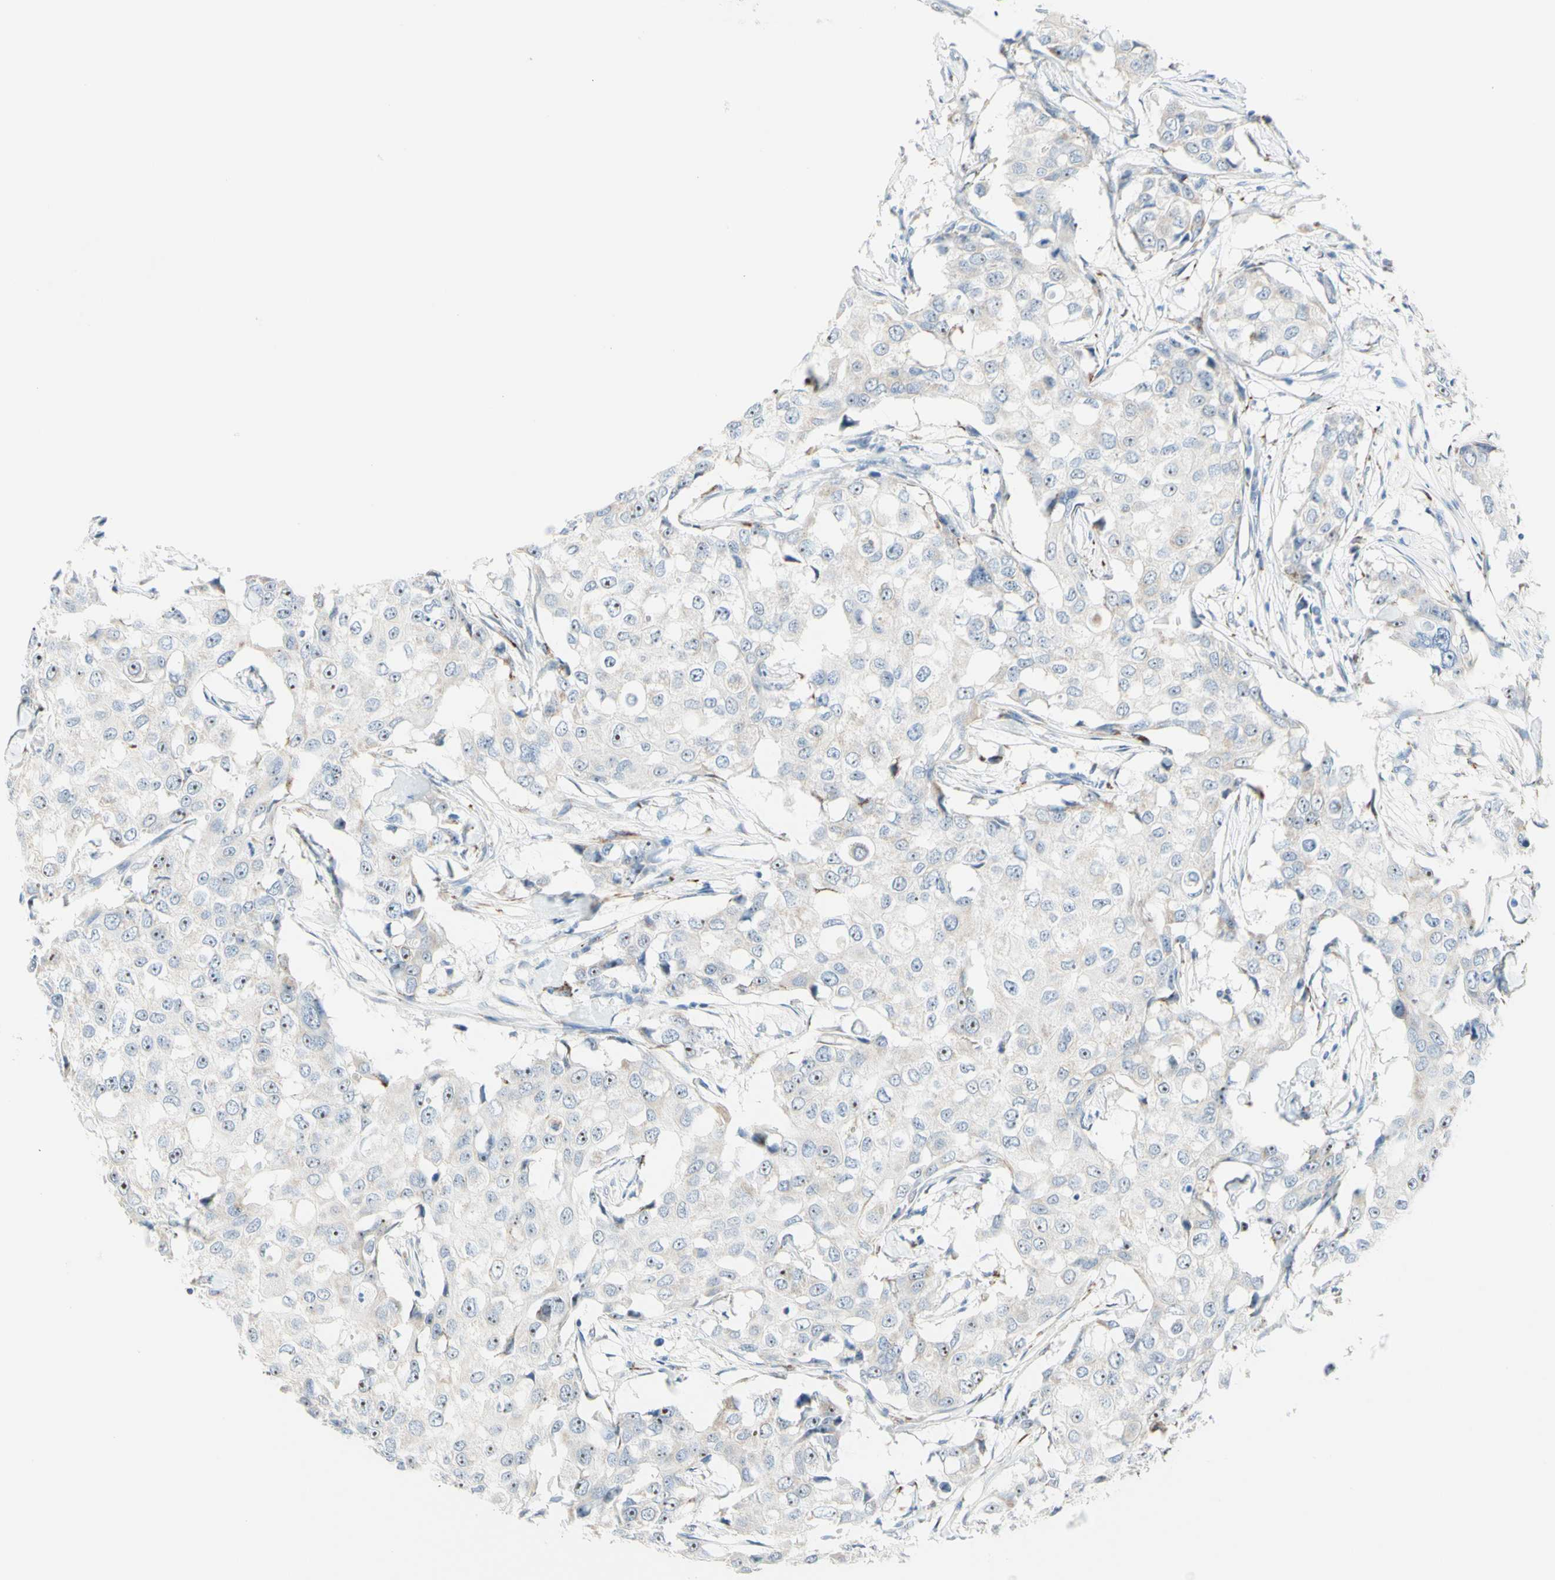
{"staining": {"intensity": "moderate", "quantity": "<25%", "location": "nuclear"}, "tissue": "breast cancer", "cell_type": "Tumor cells", "image_type": "cancer", "snomed": [{"axis": "morphology", "description": "Duct carcinoma"}, {"axis": "topography", "description": "Breast"}], "caption": "IHC image of human breast cancer (infiltrating ductal carcinoma) stained for a protein (brown), which reveals low levels of moderate nuclear expression in approximately <25% of tumor cells.", "gene": "CYSLTR1", "patient": {"sex": "female", "age": 27}}